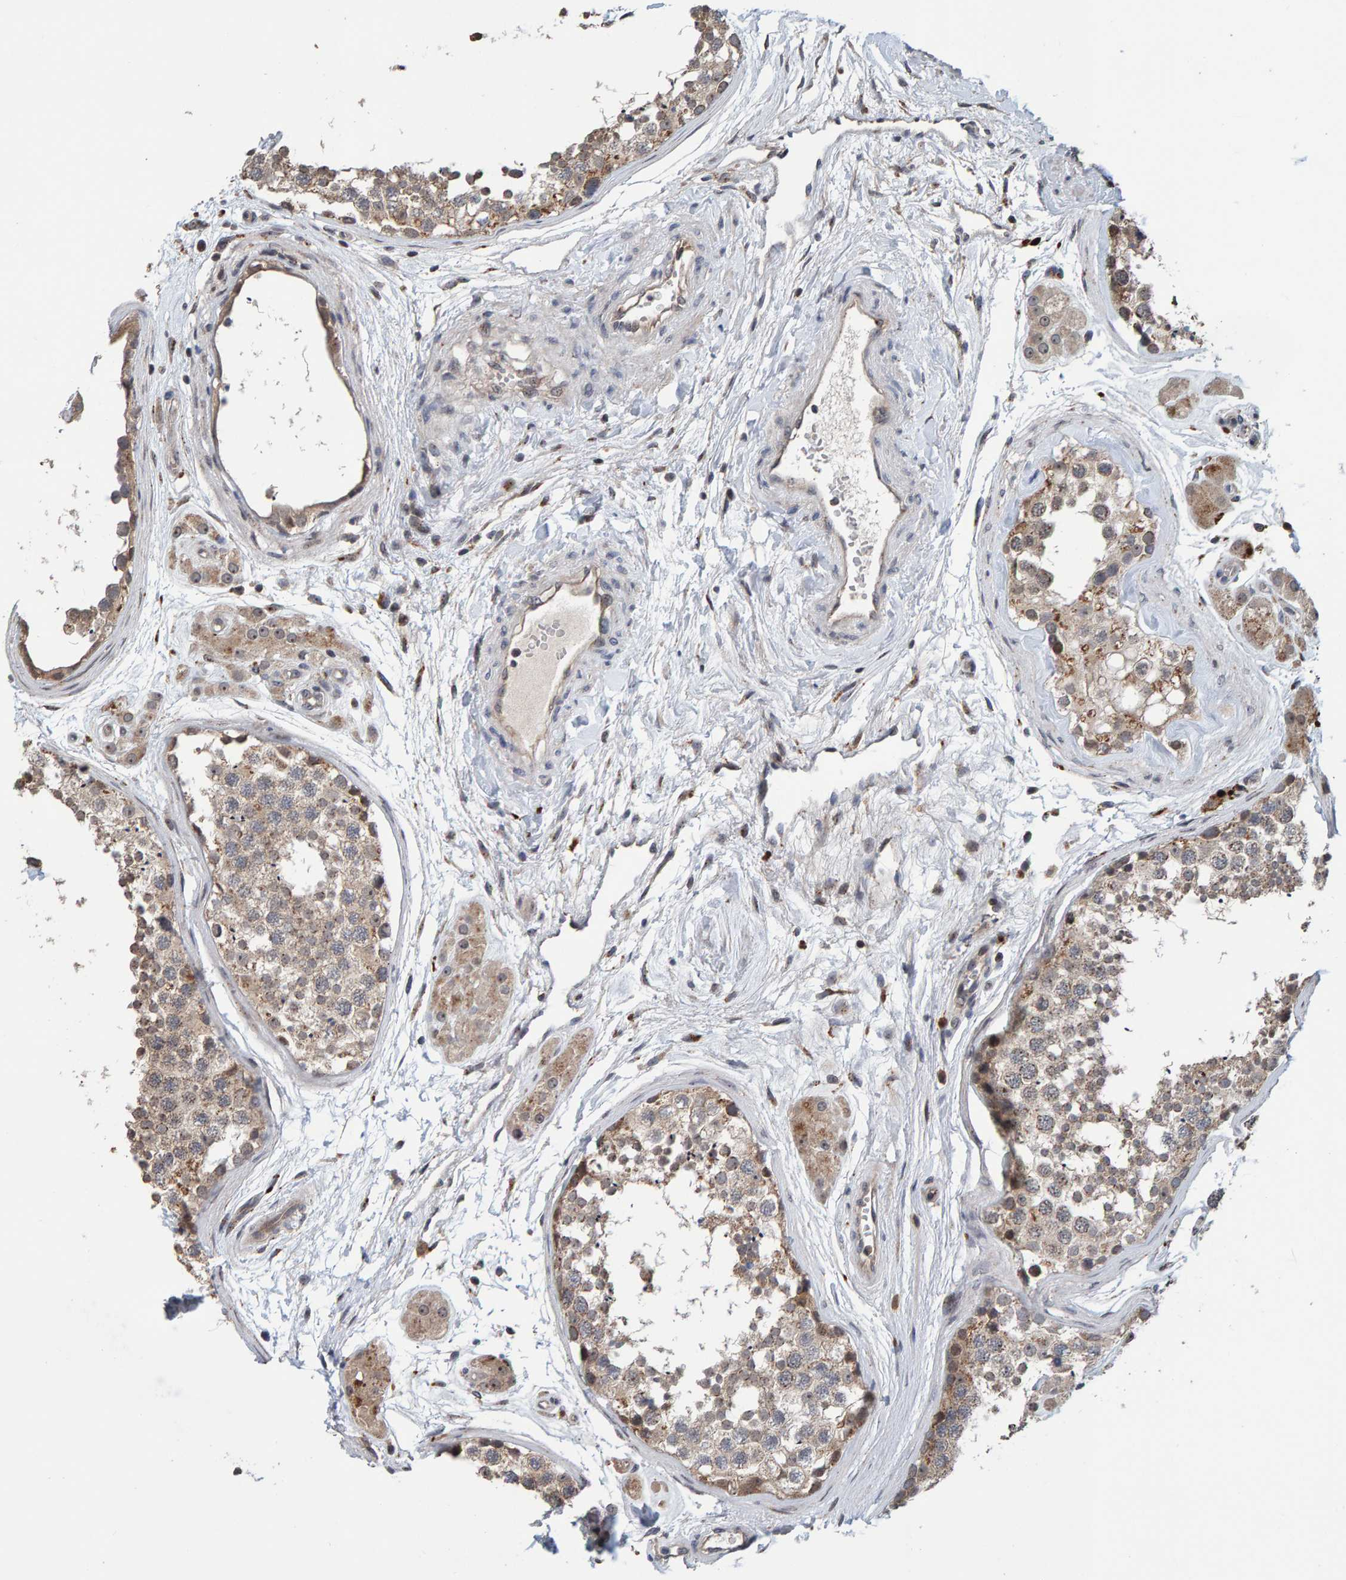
{"staining": {"intensity": "weak", "quantity": ">75%", "location": "cytoplasmic/membranous"}, "tissue": "testis", "cell_type": "Cells in seminiferous ducts", "image_type": "normal", "snomed": [{"axis": "morphology", "description": "Normal tissue, NOS"}, {"axis": "topography", "description": "Testis"}], "caption": "High-magnification brightfield microscopy of benign testis stained with DAB (brown) and counterstained with hematoxylin (blue). cells in seminiferous ducts exhibit weak cytoplasmic/membranous positivity is appreciated in about>75% of cells.", "gene": "CCDC25", "patient": {"sex": "male", "age": 56}}